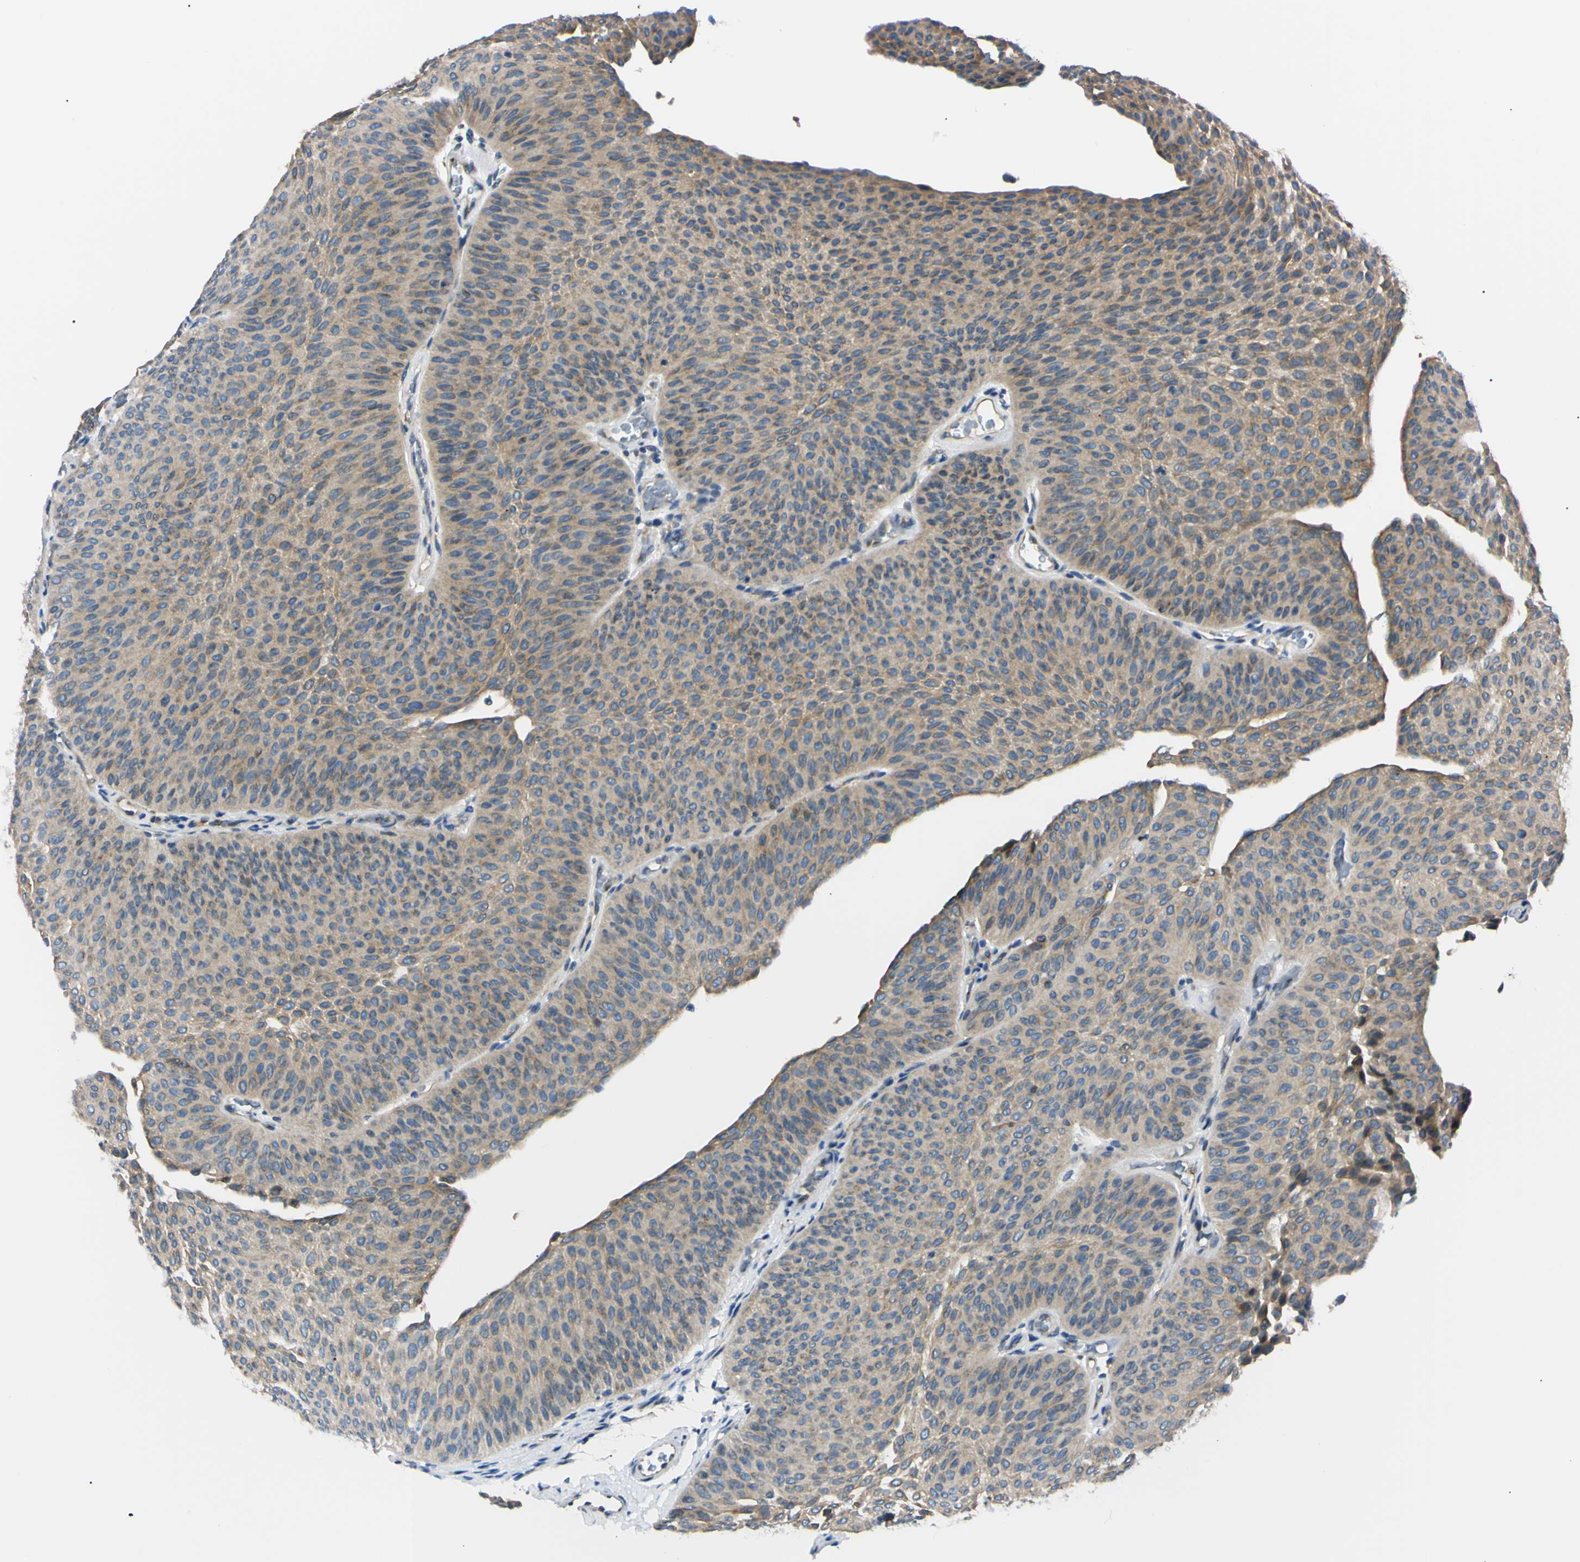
{"staining": {"intensity": "weak", "quantity": ">75%", "location": "cytoplasmic/membranous"}, "tissue": "urothelial cancer", "cell_type": "Tumor cells", "image_type": "cancer", "snomed": [{"axis": "morphology", "description": "Urothelial carcinoma, Low grade"}, {"axis": "topography", "description": "Urinary bladder"}], "caption": "Immunohistochemical staining of human urothelial cancer demonstrates low levels of weak cytoplasmic/membranous protein staining in approximately >75% of tumor cells. The staining is performed using DAB (3,3'-diaminobenzidine) brown chromogen to label protein expression. The nuclei are counter-stained blue using hematoxylin.", "gene": "IER3IP1", "patient": {"sex": "female", "age": 60}}